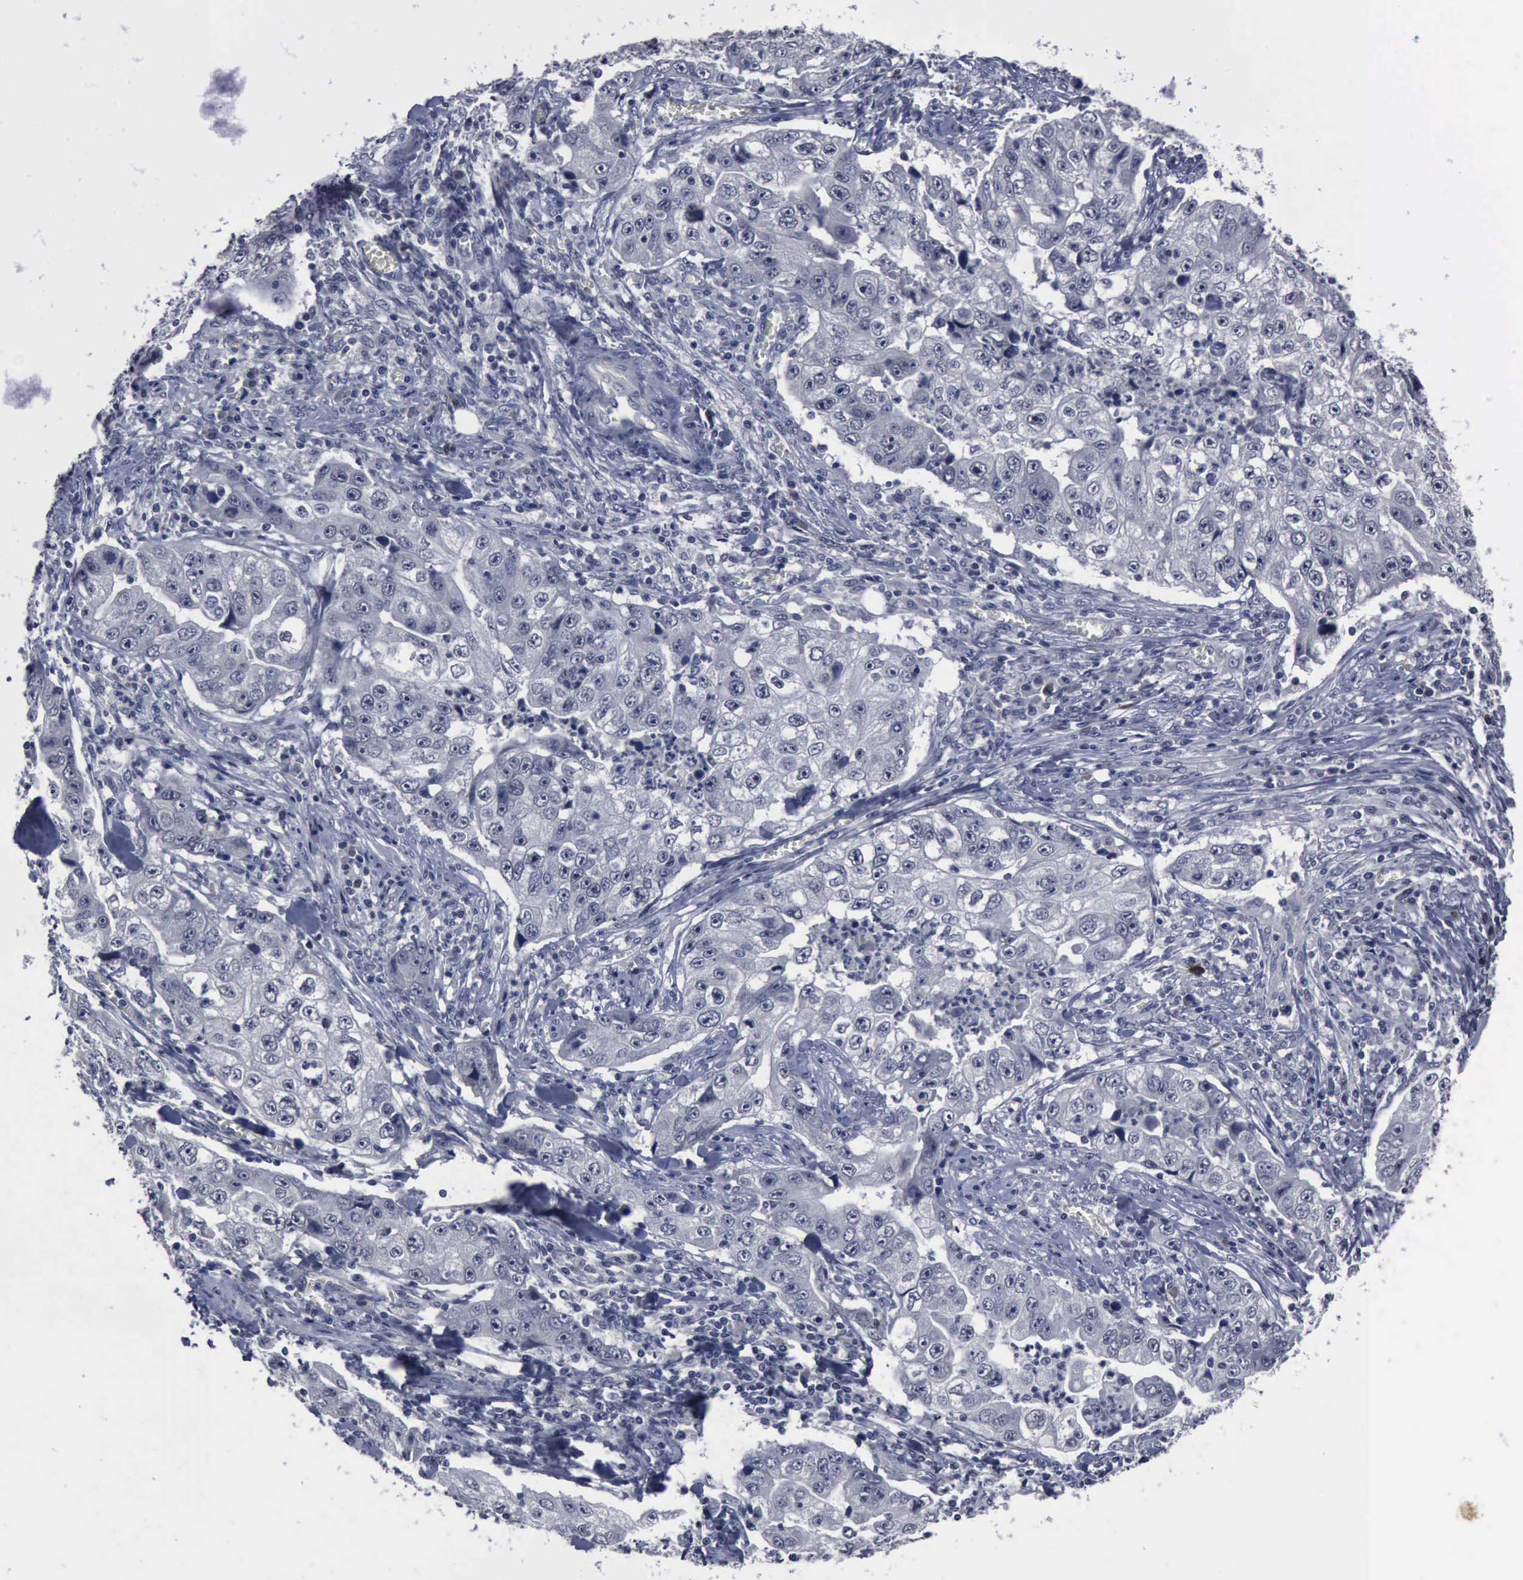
{"staining": {"intensity": "negative", "quantity": "none", "location": "none"}, "tissue": "lung cancer", "cell_type": "Tumor cells", "image_type": "cancer", "snomed": [{"axis": "morphology", "description": "Squamous cell carcinoma, NOS"}, {"axis": "topography", "description": "Lung"}], "caption": "High magnification brightfield microscopy of lung cancer (squamous cell carcinoma) stained with DAB (3,3'-diaminobenzidine) (brown) and counterstained with hematoxylin (blue): tumor cells show no significant staining. (Brightfield microscopy of DAB immunohistochemistry (IHC) at high magnification).", "gene": "MYO18B", "patient": {"sex": "male", "age": 64}}